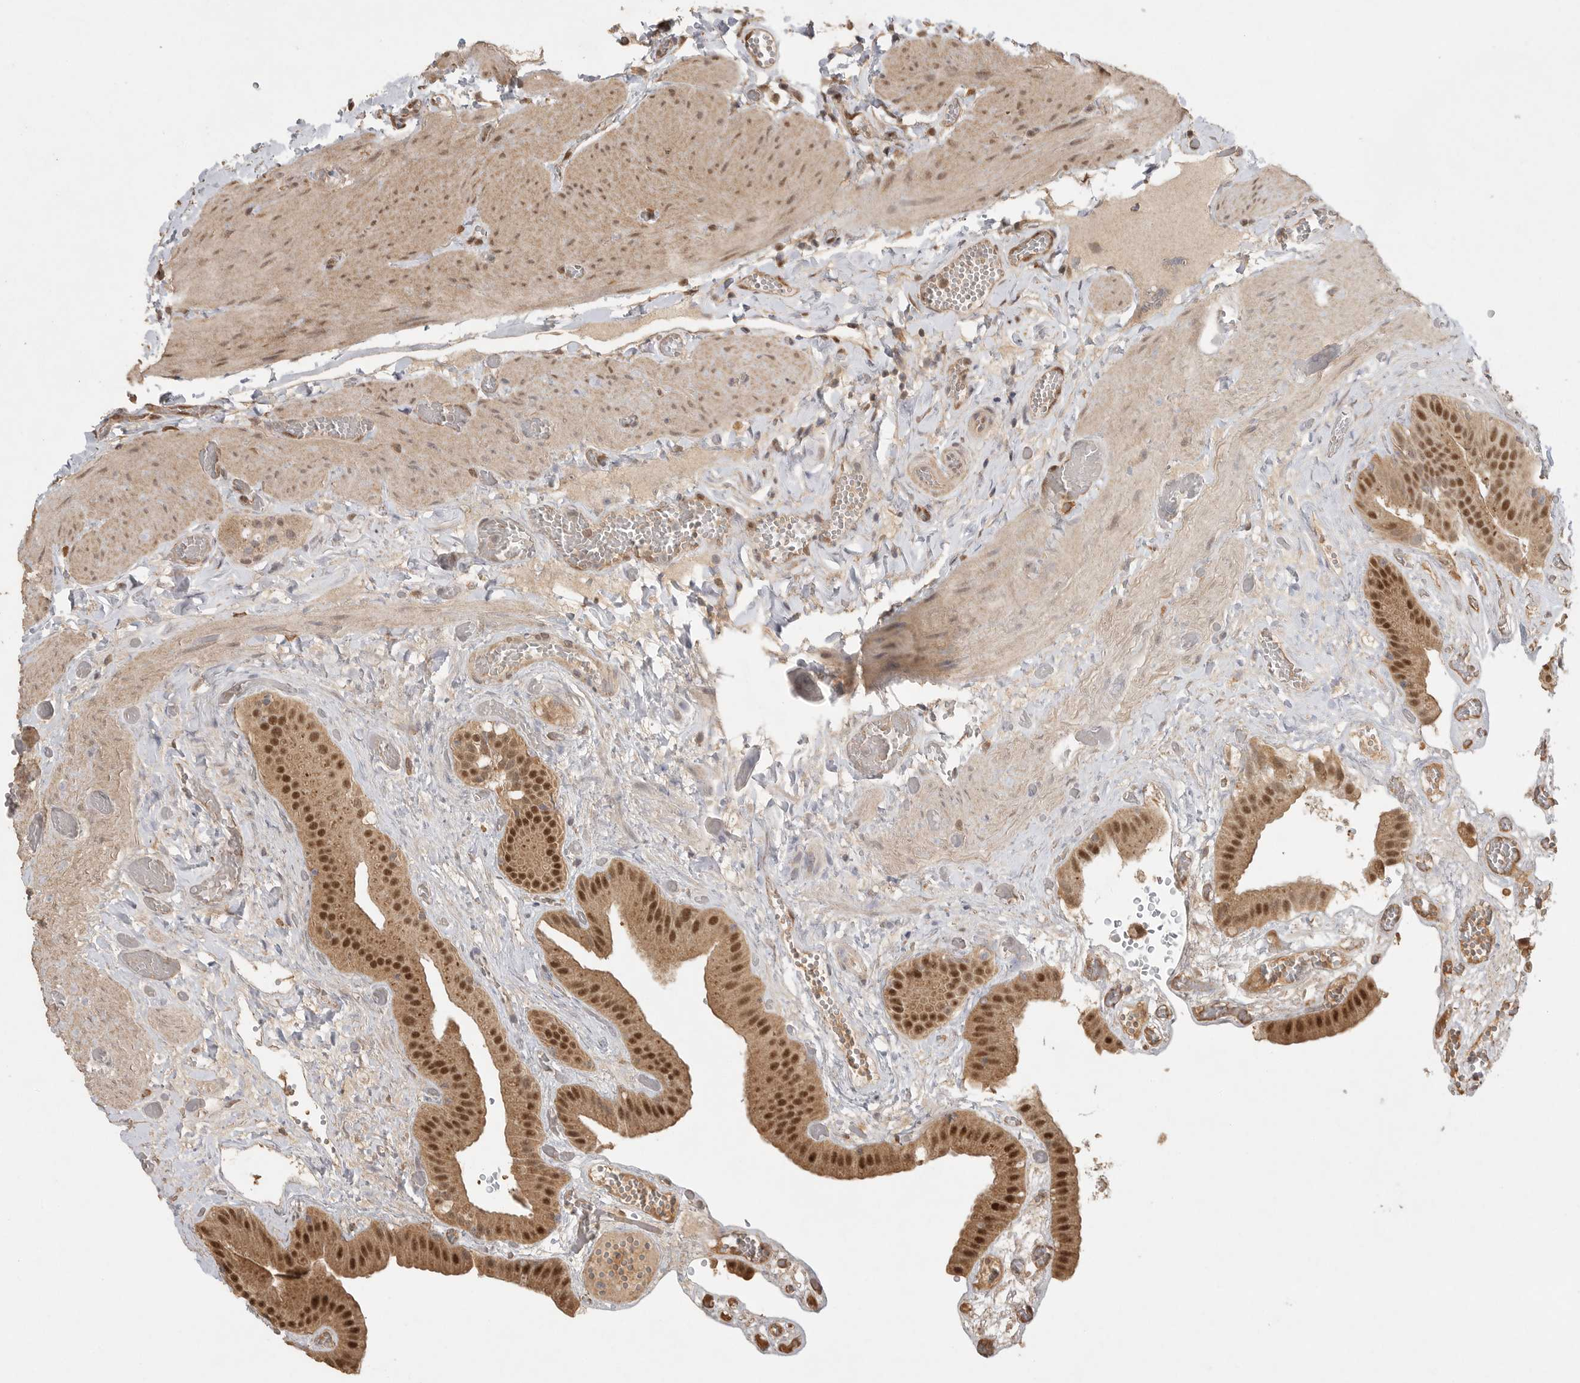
{"staining": {"intensity": "strong", "quantity": ">75%", "location": "cytoplasmic/membranous,nuclear"}, "tissue": "gallbladder", "cell_type": "Glandular cells", "image_type": "normal", "snomed": [{"axis": "morphology", "description": "Normal tissue, NOS"}, {"axis": "topography", "description": "Gallbladder"}], "caption": "DAB (3,3'-diaminobenzidine) immunohistochemical staining of benign gallbladder displays strong cytoplasmic/membranous,nuclear protein expression in about >75% of glandular cells.", "gene": "DFFA", "patient": {"sex": "female", "age": 64}}